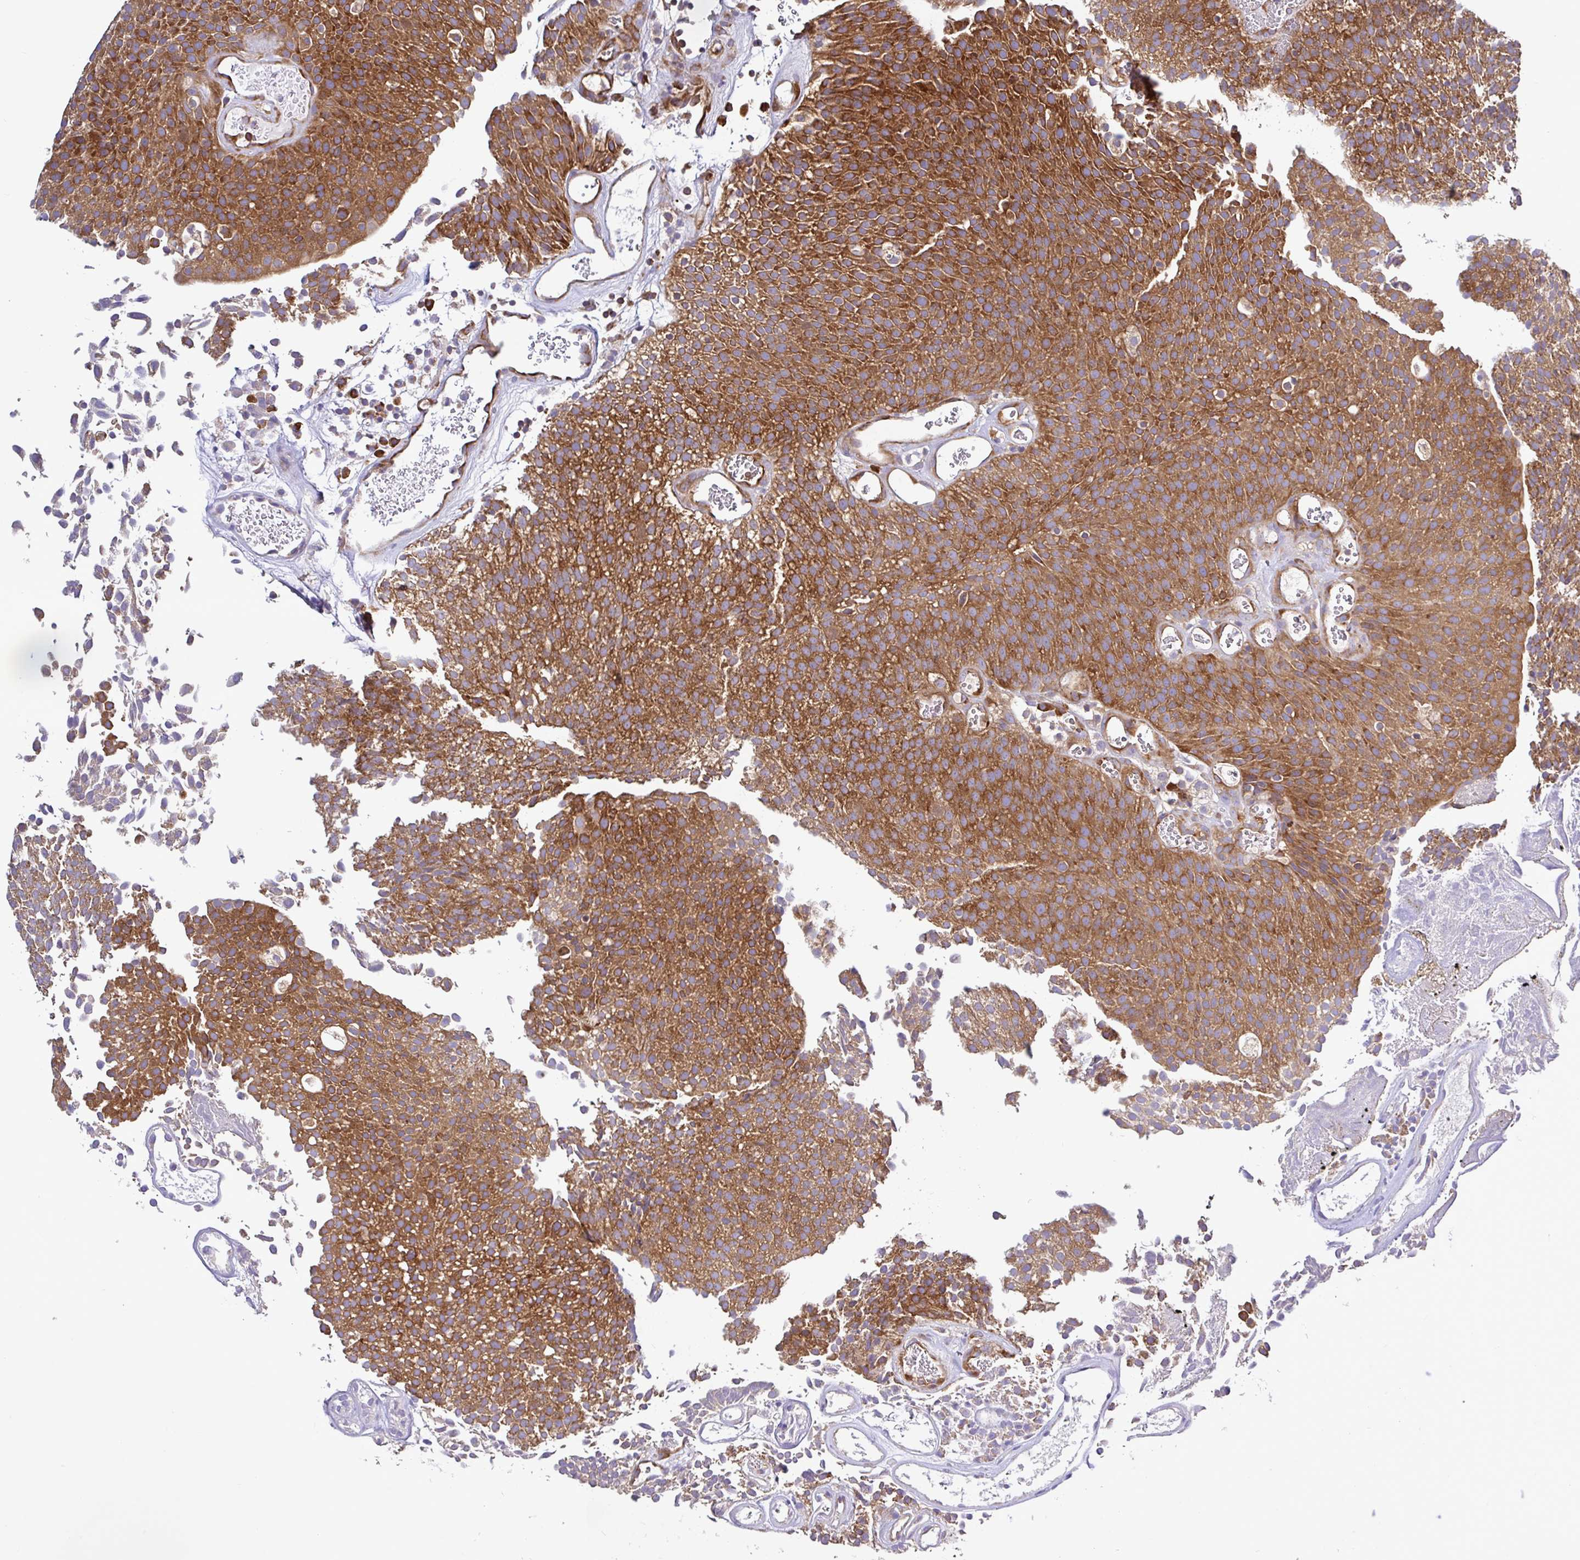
{"staining": {"intensity": "strong", "quantity": ">75%", "location": "cytoplasmic/membranous"}, "tissue": "urothelial cancer", "cell_type": "Tumor cells", "image_type": "cancer", "snomed": [{"axis": "morphology", "description": "Urothelial carcinoma, Low grade"}, {"axis": "topography", "description": "Urinary bladder"}], "caption": "Low-grade urothelial carcinoma stained with a protein marker reveals strong staining in tumor cells.", "gene": "LARS1", "patient": {"sex": "female", "age": 79}}